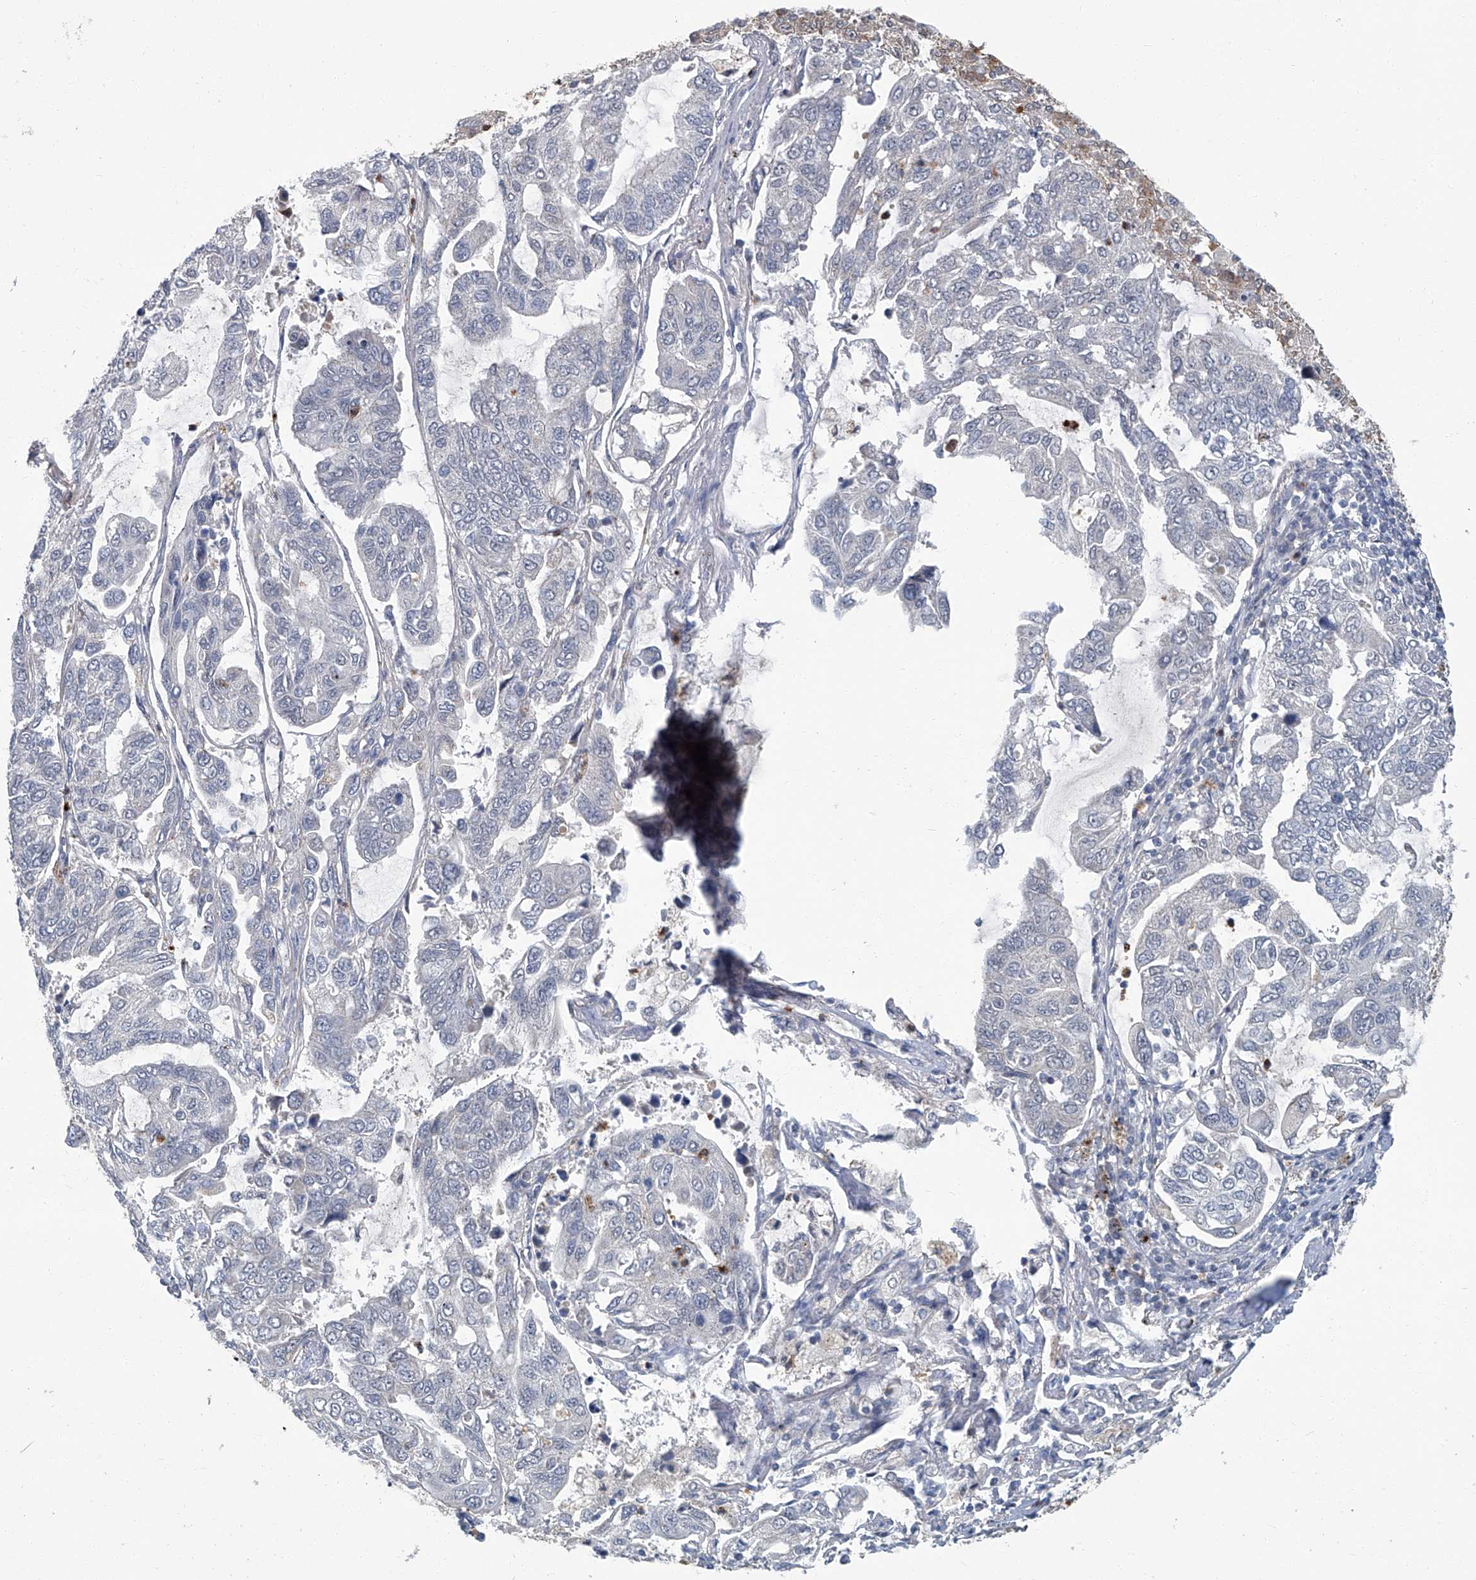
{"staining": {"intensity": "negative", "quantity": "none", "location": "none"}, "tissue": "lung cancer", "cell_type": "Tumor cells", "image_type": "cancer", "snomed": [{"axis": "morphology", "description": "Adenocarcinoma, NOS"}, {"axis": "topography", "description": "Lung"}], "caption": "Immunohistochemistry (IHC) of human lung adenocarcinoma exhibits no staining in tumor cells.", "gene": "AKNAD1", "patient": {"sex": "male", "age": 64}}